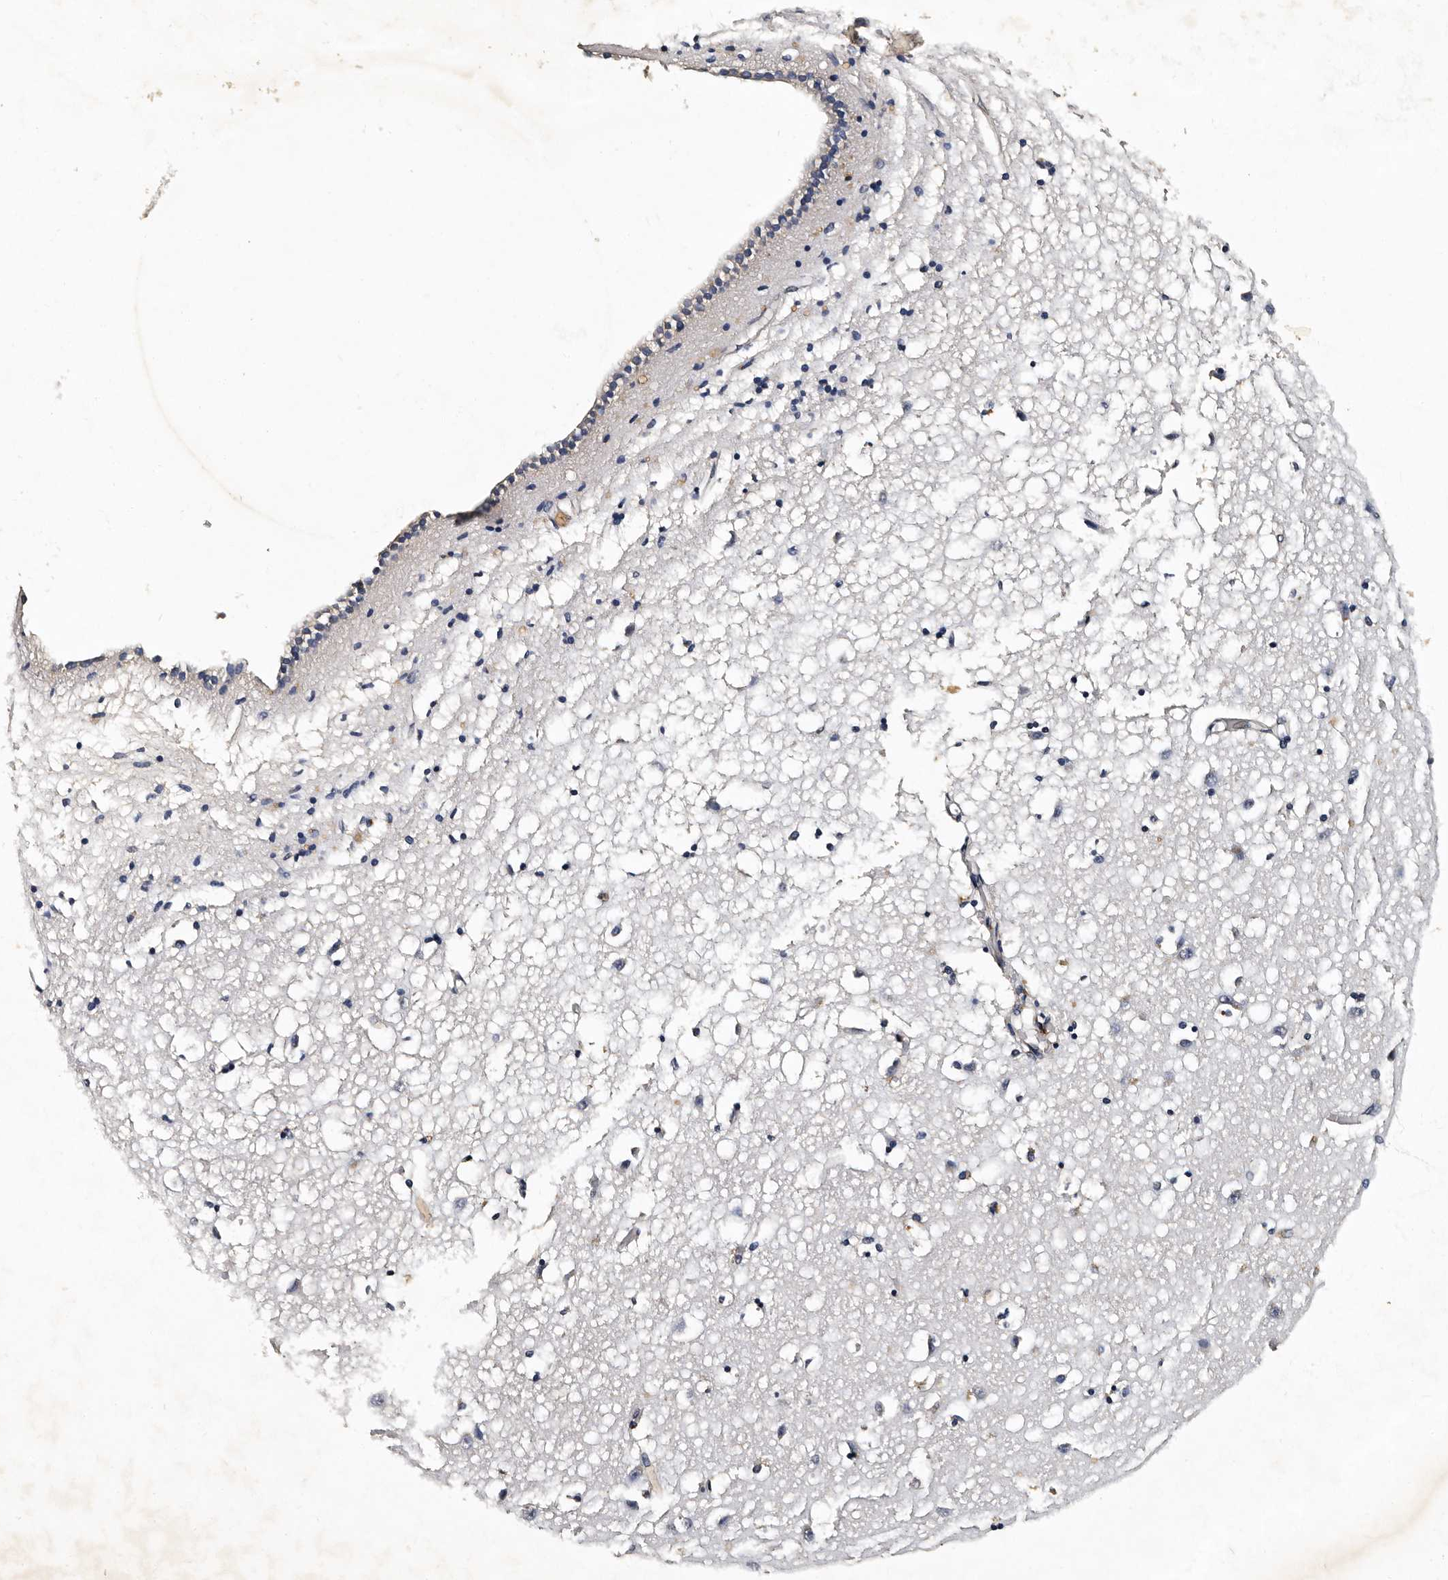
{"staining": {"intensity": "moderate", "quantity": "<25%", "location": "cytoplasmic/membranous"}, "tissue": "caudate", "cell_type": "Glial cells", "image_type": "normal", "snomed": [{"axis": "morphology", "description": "Normal tissue, NOS"}, {"axis": "topography", "description": "Lateral ventricle wall"}], "caption": "Brown immunohistochemical staining in unremarkable human caudate reveals moderate cytoplasmic/membranous staining in approximately <25% of glial cells.", "gene": "CPNE3", "patient": {"sex": "male", "age": 45}}